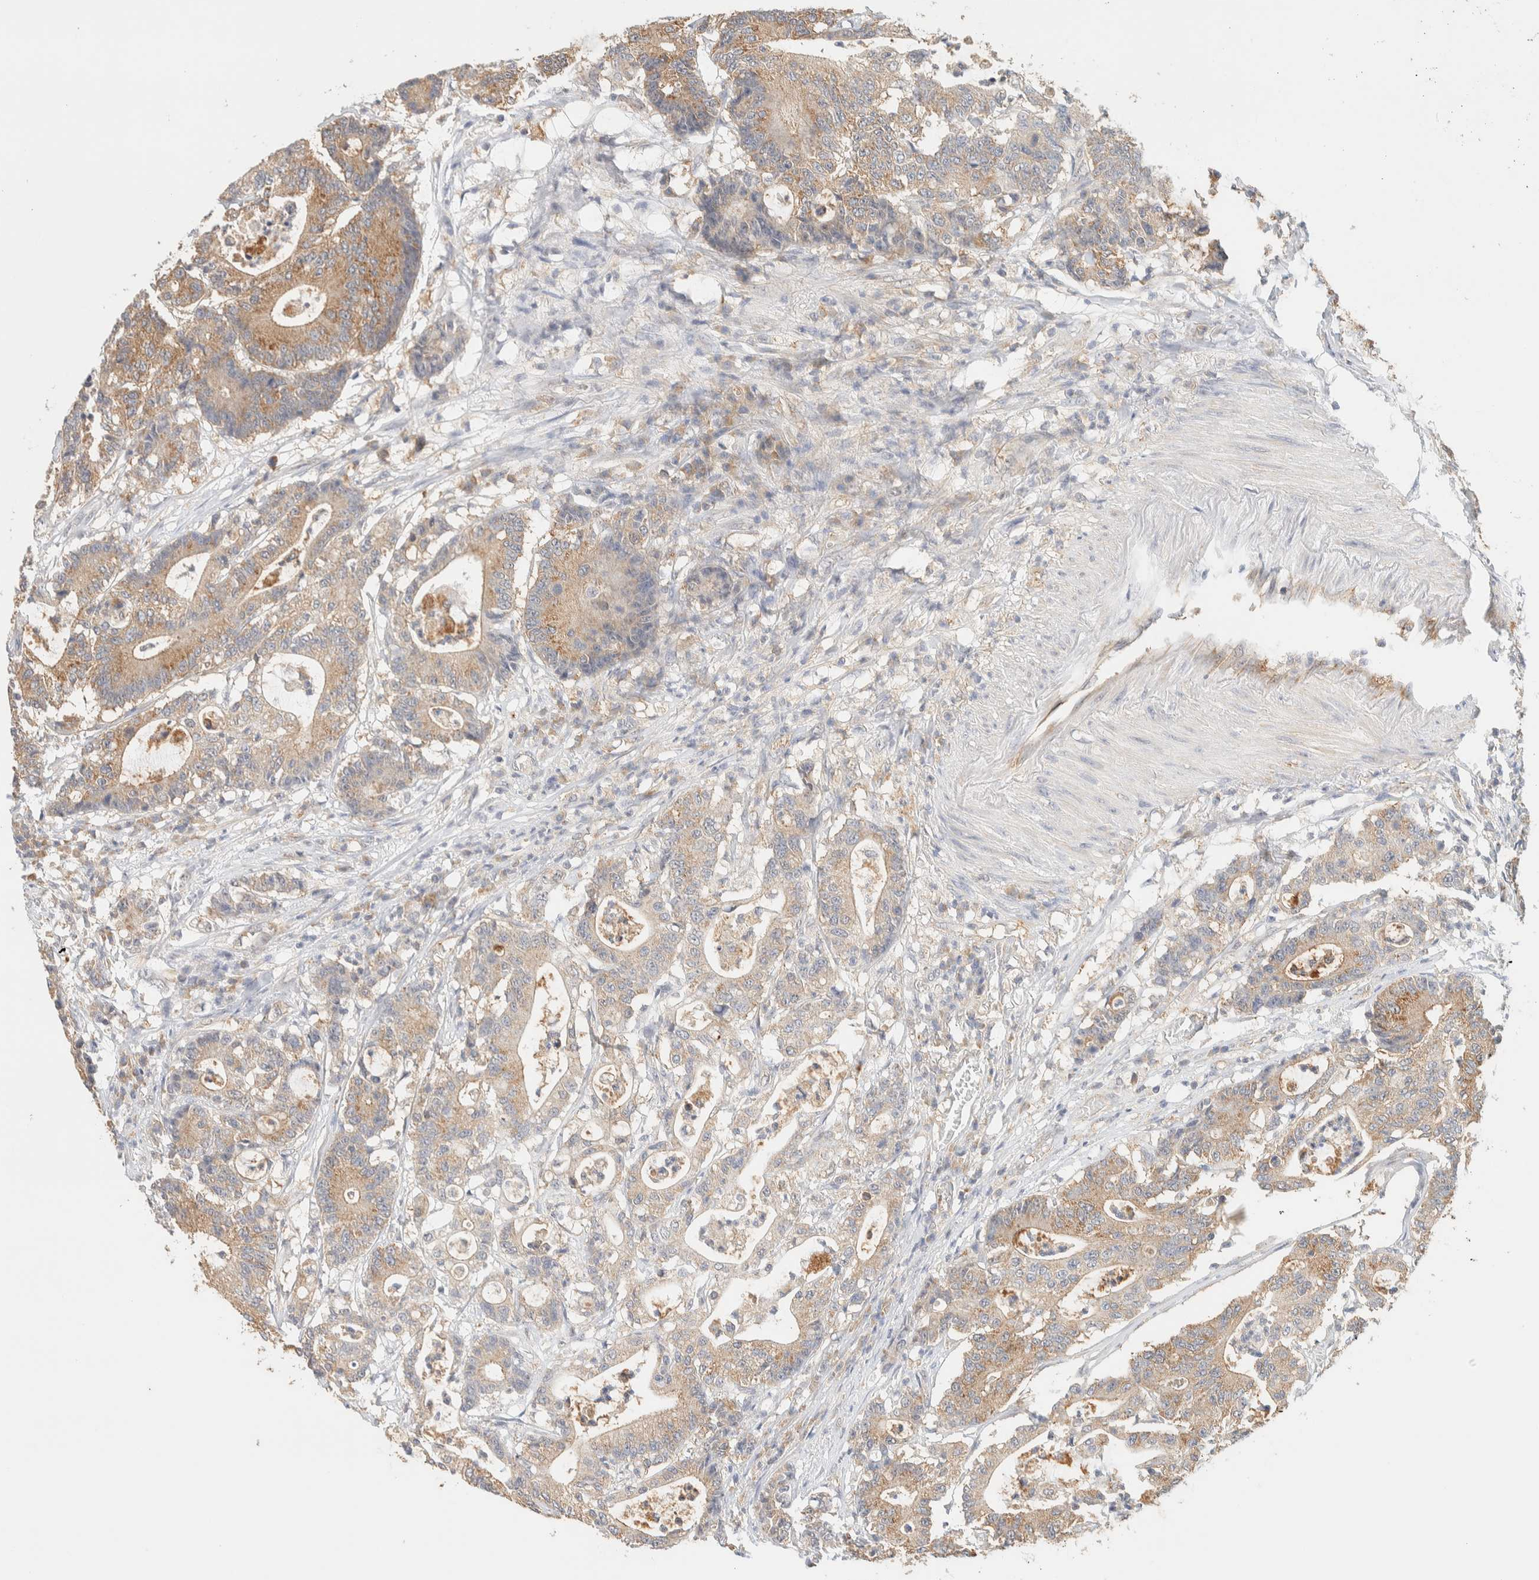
{"staining": {"intensity": "moderate", "quantity": ">75%", "location": "cytoplasmic/membranous"}, "tissue": "colorectal cancer", "cell_type": "Tumor cells", "image_type": "cancer", "snomed": [{"axis": "morphology", "description": "Adenocarcinoma, NOS"}, {"axis": "topography", "description": "Colon"}], "caption": "A high-resolution photomicrograph shows immunohistochemistry staining of colorectal adenocarcinoma, which exhibits moderate cytoplasmic/membranous staining in approximately >75% of tumor cells.", "gene": "TBC1D8B", "patient": {"sex": "female", "age": 84}}